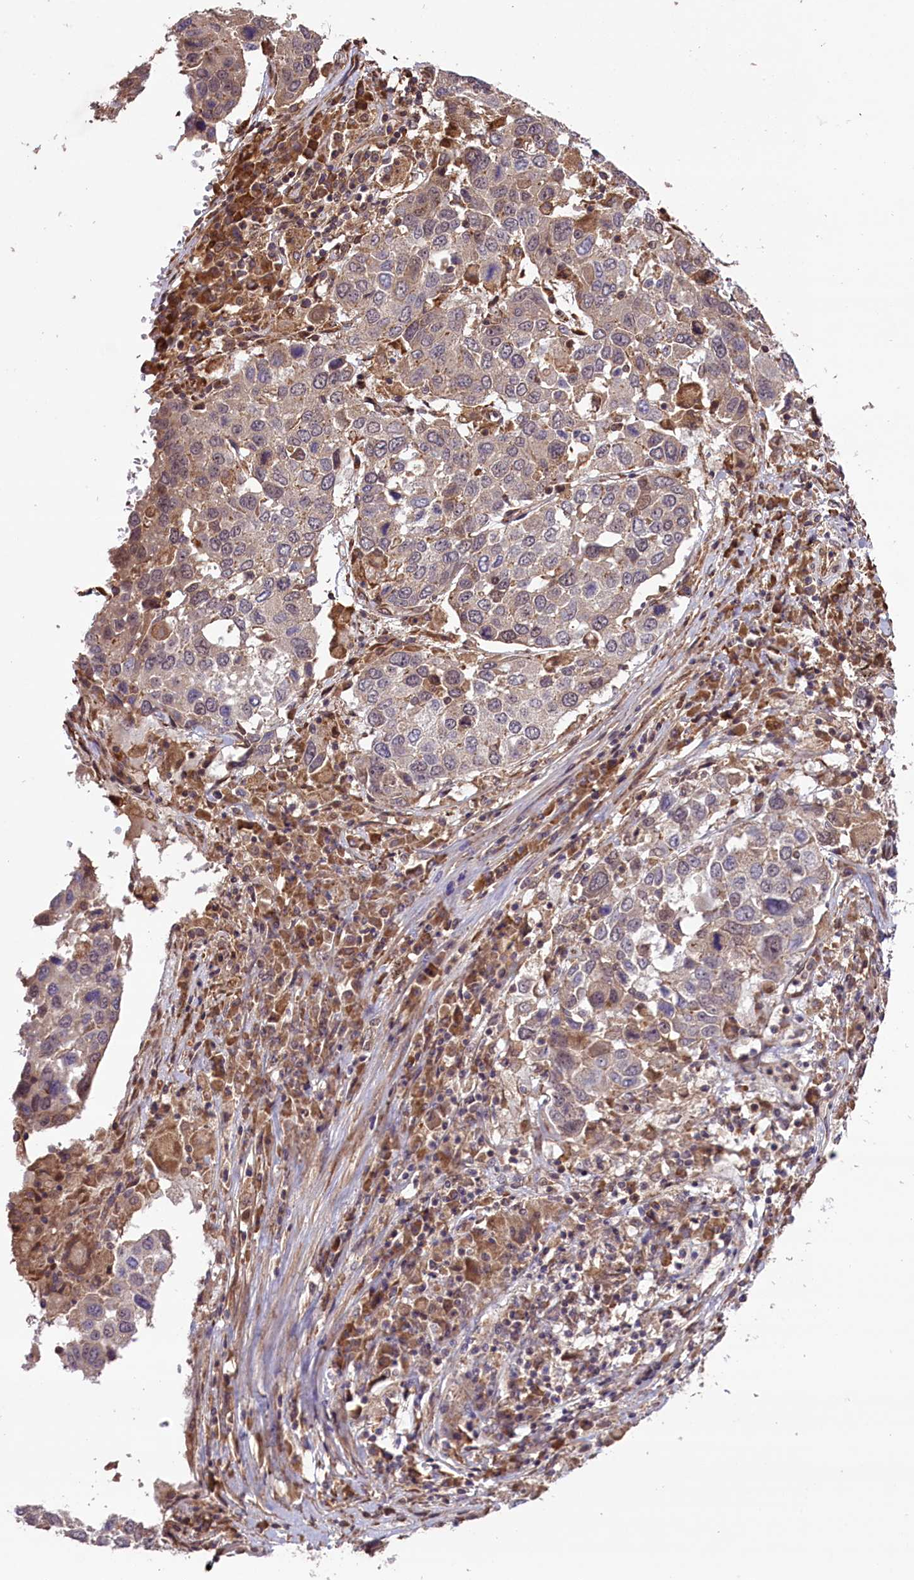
{"staining": {"intensity": "weak", "quantity": "<25%", "location": "cytoplasmic/membranous,nuclear"}, "tissue": "lung cancer", "cell_type": "Tumor cells", "image_type": "cancer", "snomed": [{"axis": "morphology", "description": "Squamous cell carcinoma, NOS"}, {"axis": "topography", "description": "Lung"}], "caption": "Human lung squamous cell carcinoma stained for a protein using immunohistochemistry (IHC) exhibits no expression in tumor cells.", "gene": "HDAC5", "patient": {"sex": "male", "age": 65}}